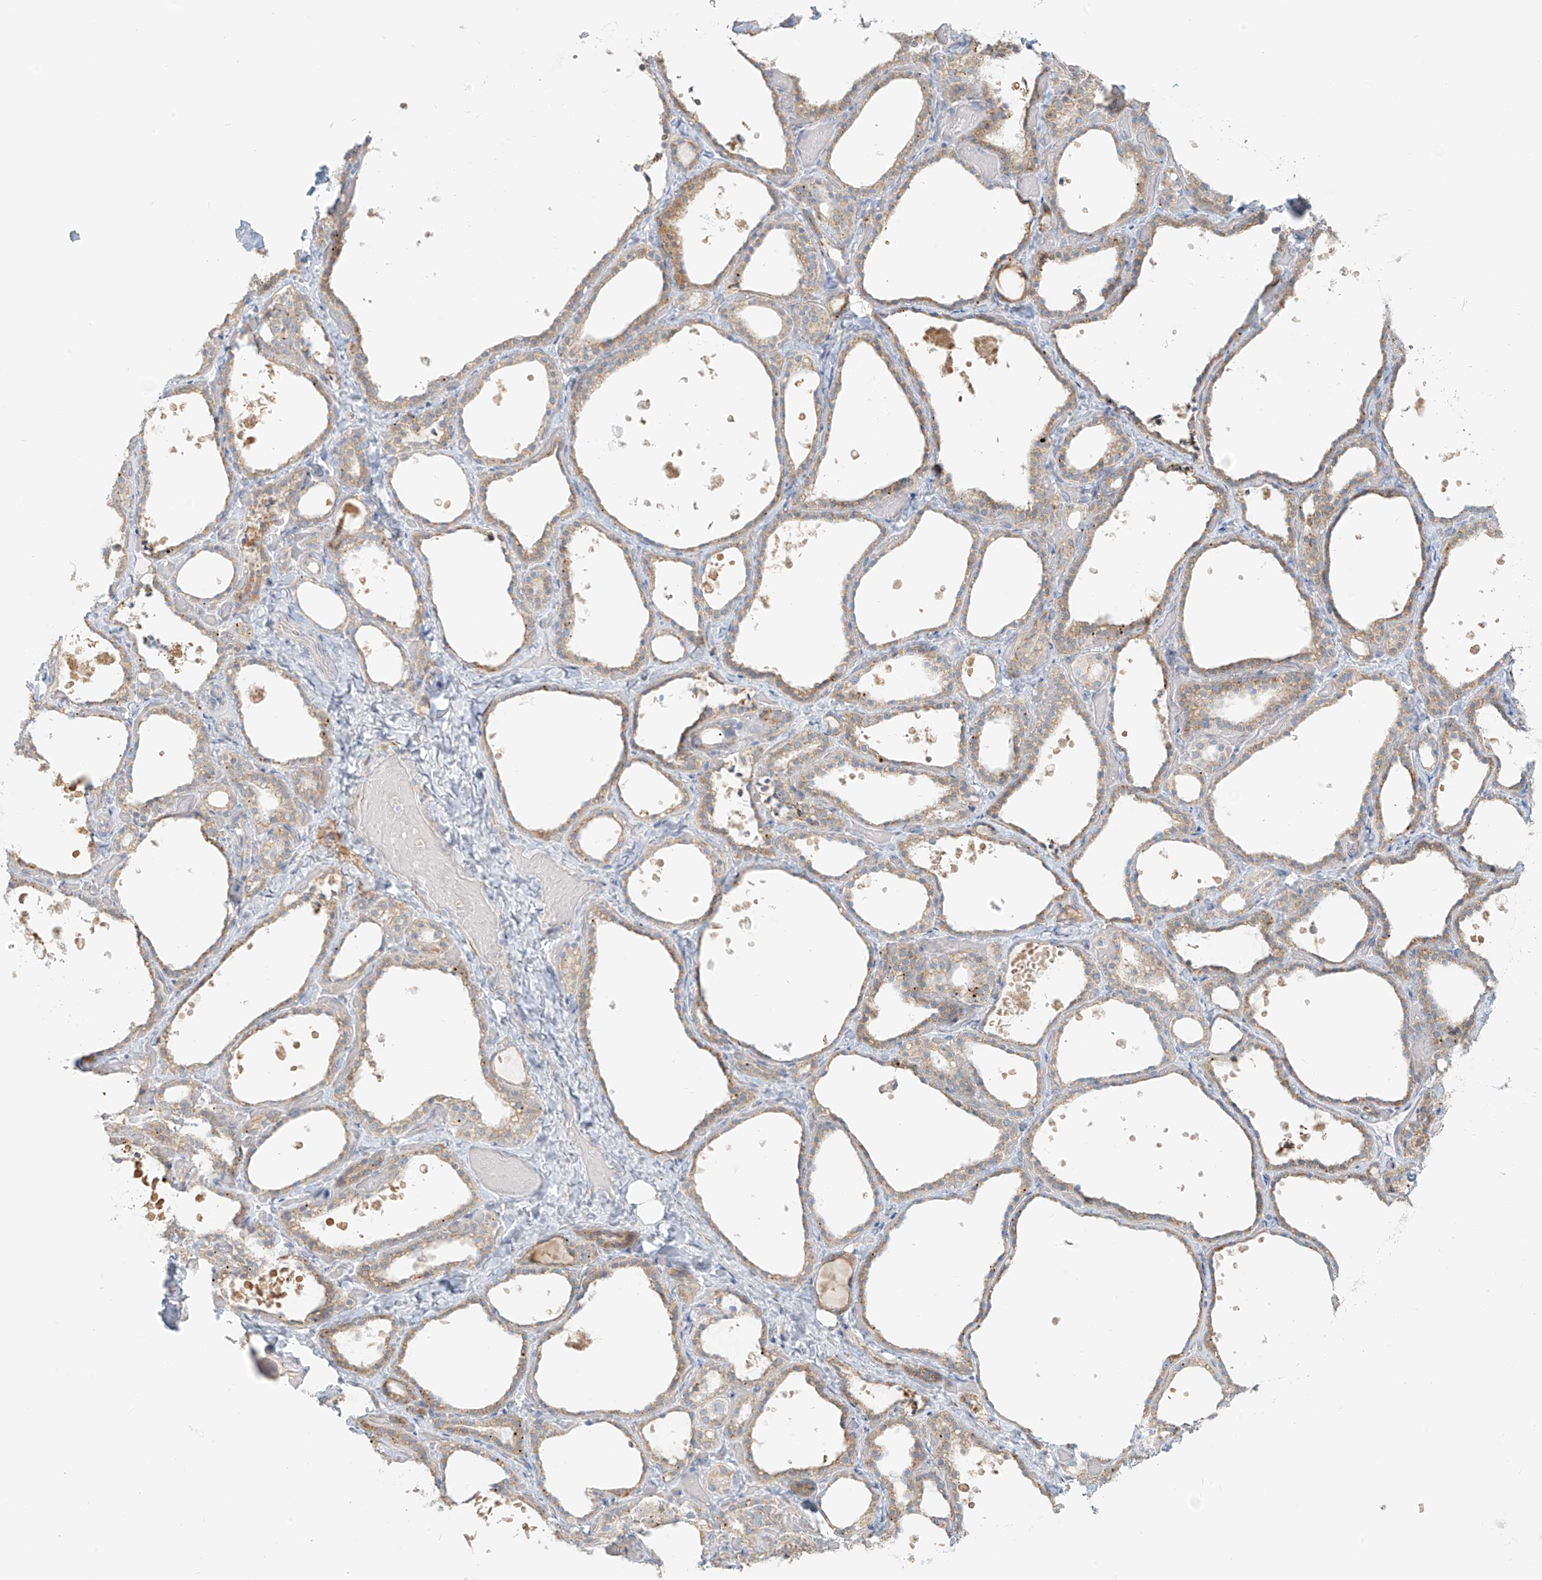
{"staining": {"intensity": "moderate", "quantity": "25%-75%", "location": "cytoplasmic/membranous"}, "tissue": "thyroid gland", "cell_type": "Glandular cells", "image_type": "normal", "snomed": [{"axis": "morphology", "description": "Normal tissue, NOS"}, {"axis": "topography", "description": "Thyroid gland"}], "caption": "Protein staining by immunohistochemistry exhibits moderate cytoplasmic/membranous positivity in about 25%-75% of glandular cells in normal thyroid gland.", "gene": "UST", "patient": {"sex": "female", "age": 44}}